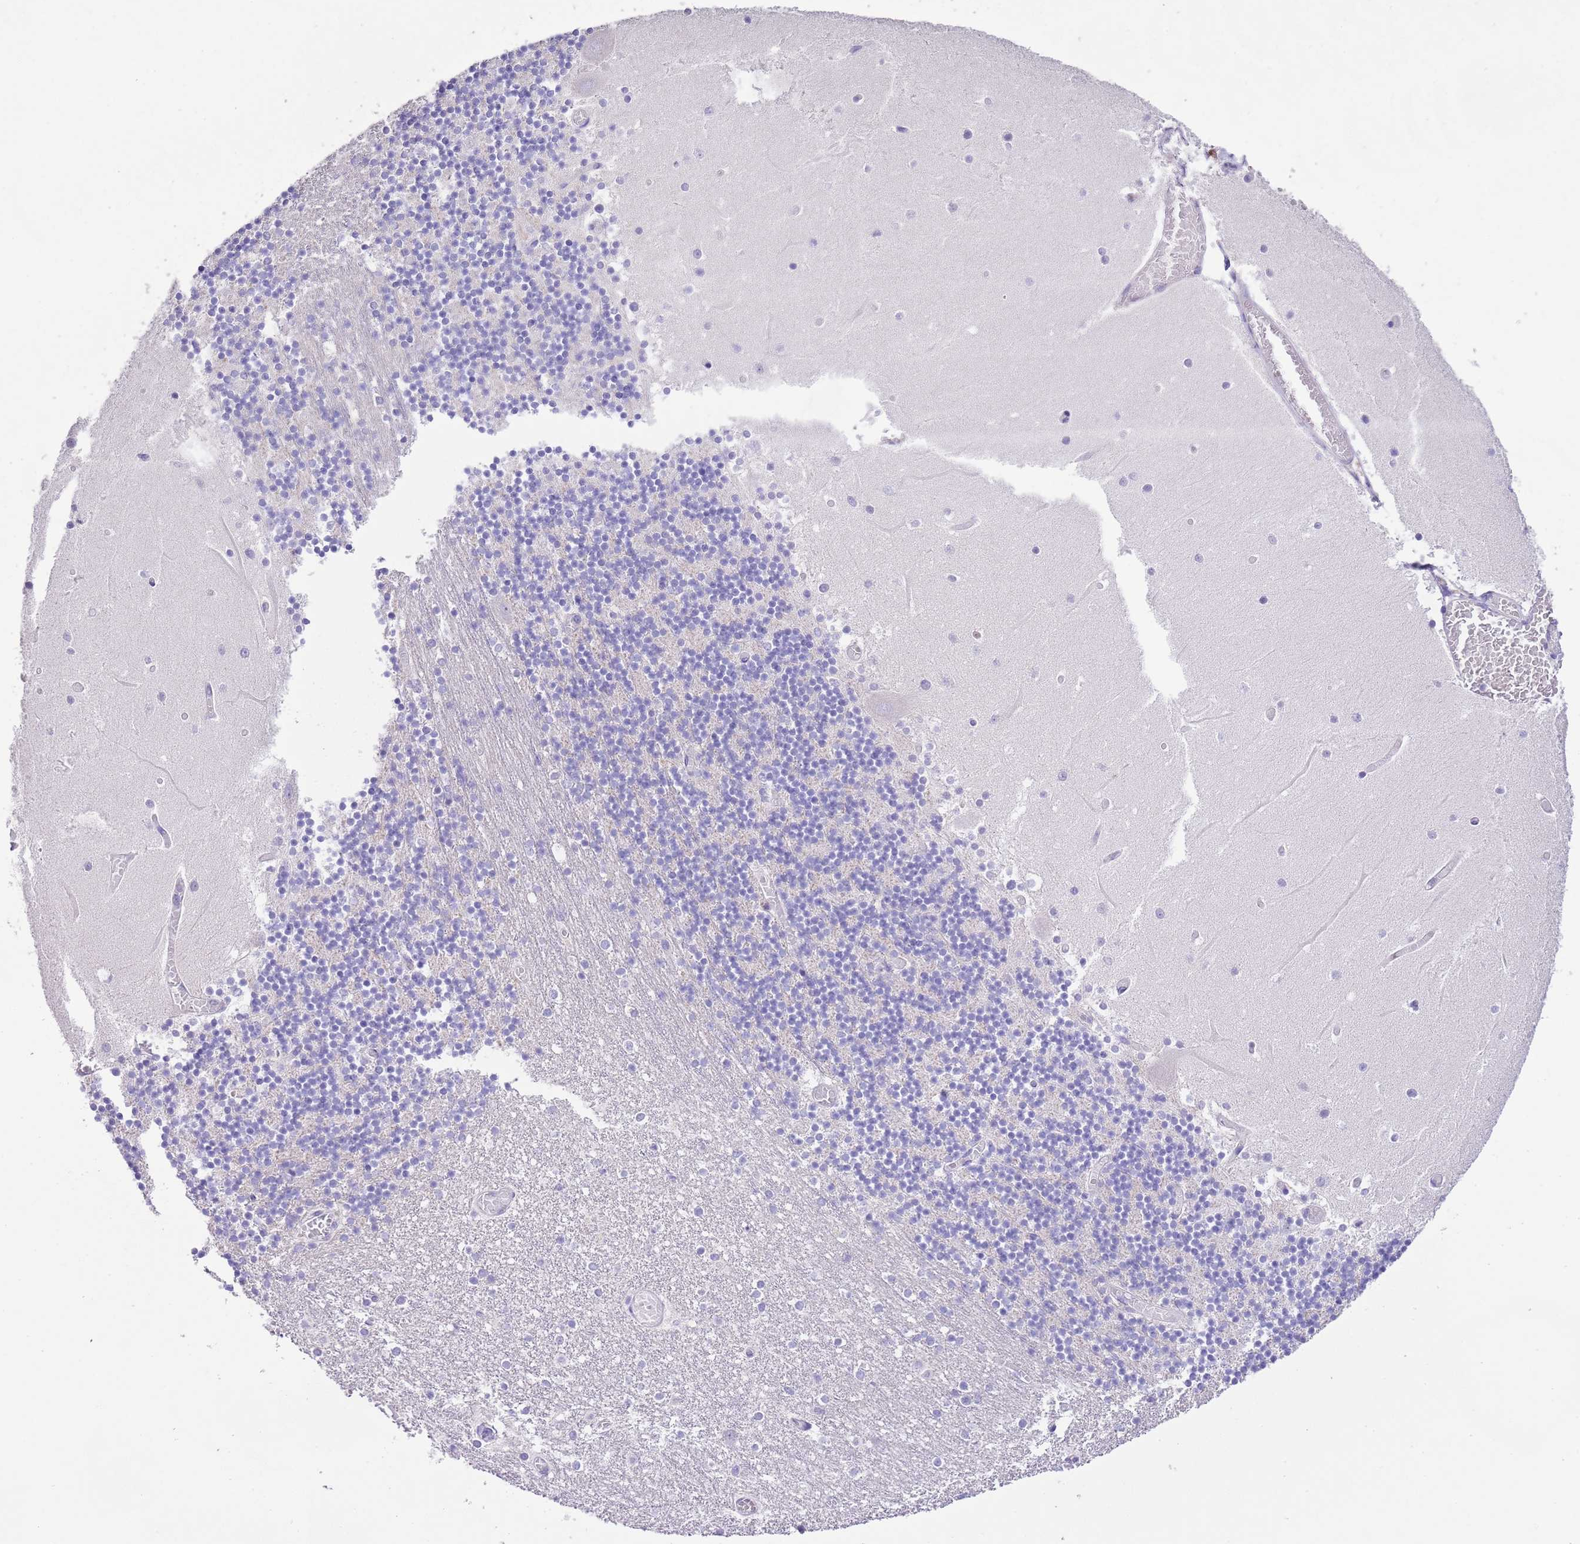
{"staining": {"intensity": "negative", "quantity": "none", "location": "none"}, "tissue": "cerebellum", "cell_type": "Cells in granular layer", "image_type": "normal", "snomed": [{"axis": "morphology", "description": "Normal tissue, NOS"}, {"axis": "topography", "description": "Cerebellum"}], "caption": "Cells in granular layer are negative for brown protein staining in unremarkable cerebellum. Nuclei are stained in blue.", "gene": "CLEC2A", "patient": {"sex": "female", "age": 28}}